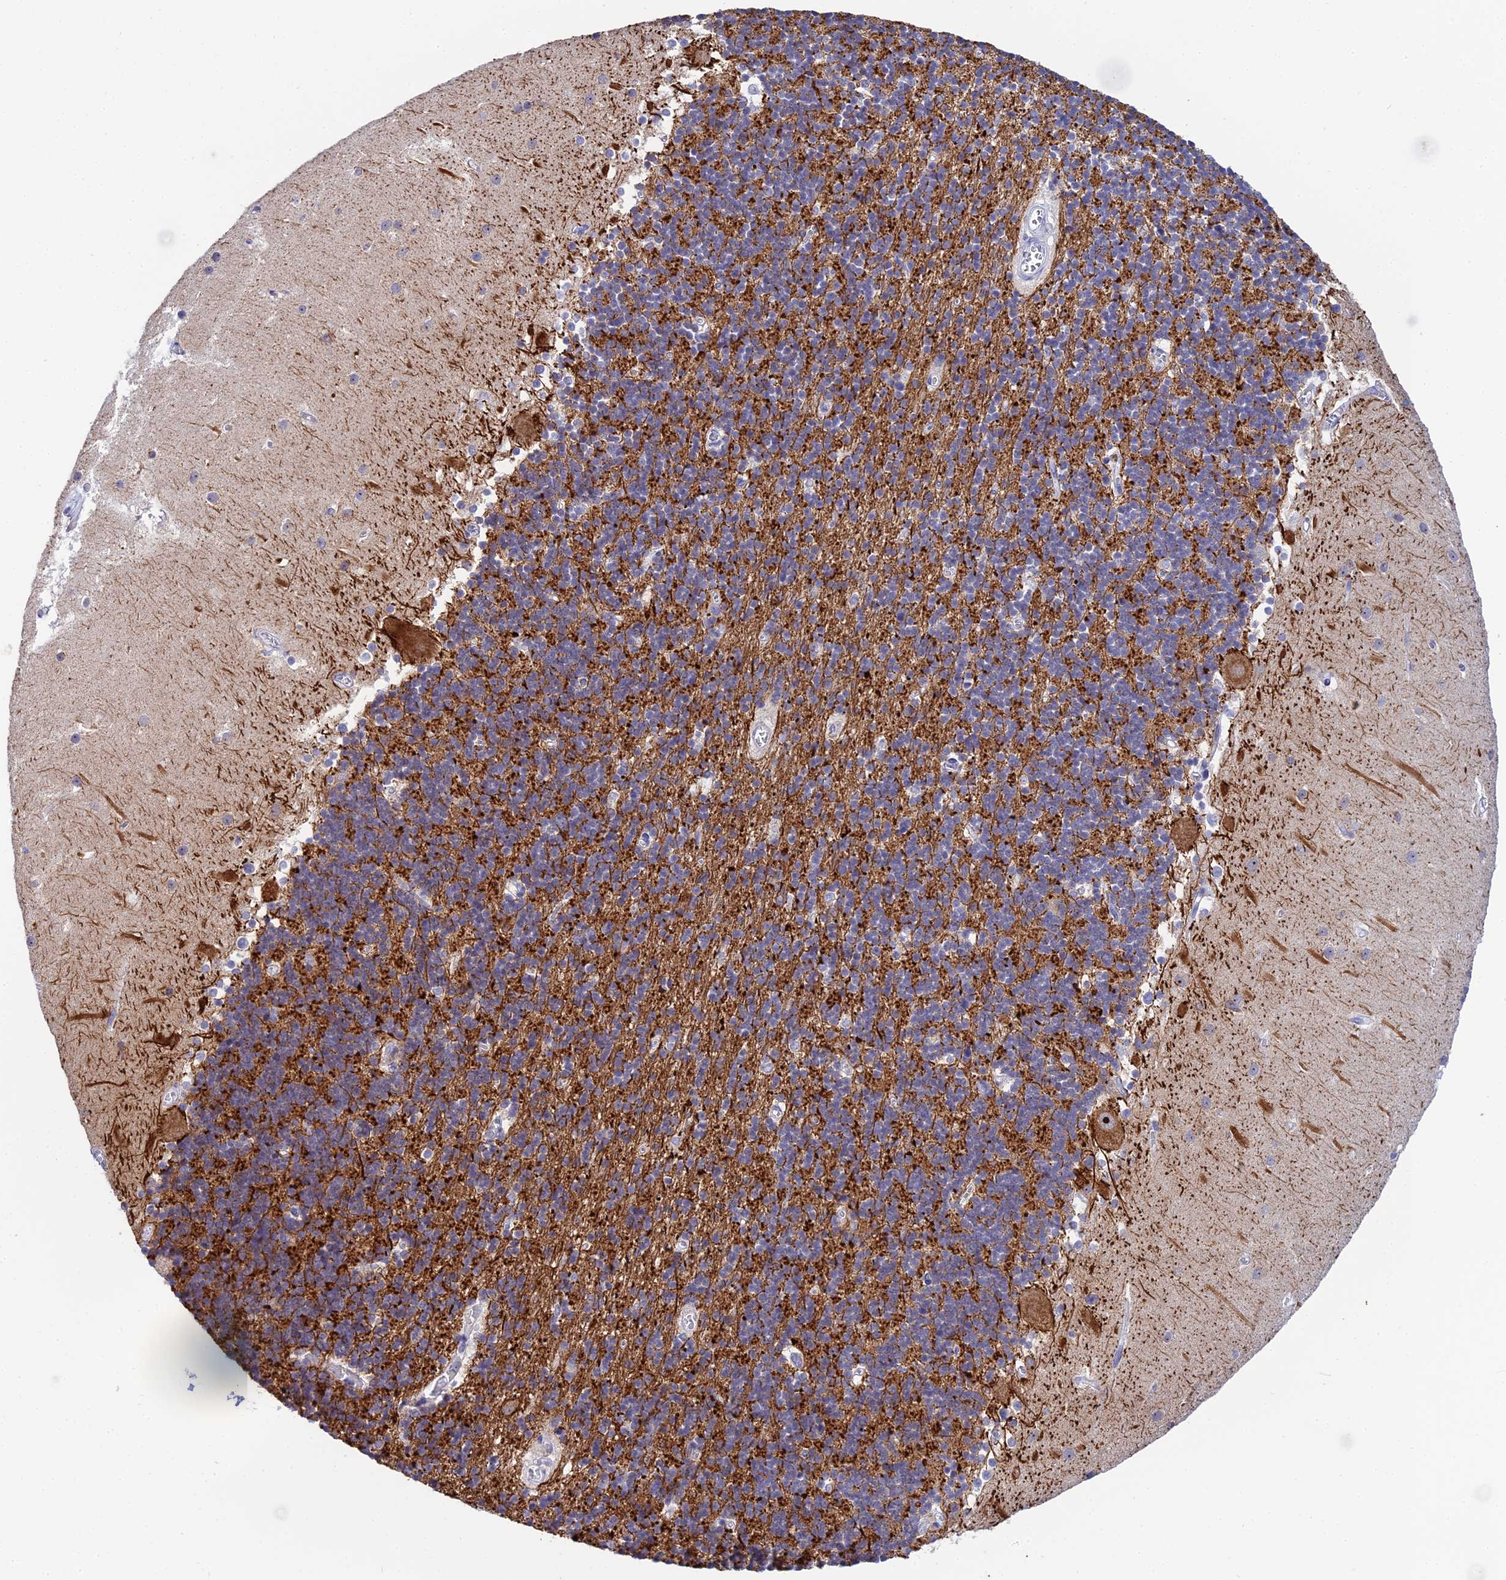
{"staining": {"intensity": "strong", "quantity": "25%-75%", "location": "cytoplasmic/membranous"}, "tissue": "cerebellum", "cell_type": "Cells in granular layer", "image_type": "normal", "snomed": [{"axis": "morphology", "description": "Normal tissue, NOS"}, {"axis": "topography", "description": "Cerebellum"}], "caption": "A high-resolution micrograph shows IHC staining of normal cerebellum, which displays strong cytoplasmic/membranous staining in about 25%-75% of cells in granular layer. The protein is shown in brown color, while the nuclei are stained blue.", "gene": "PLPP4", "patient": {"sex": "male", "age": 54}}